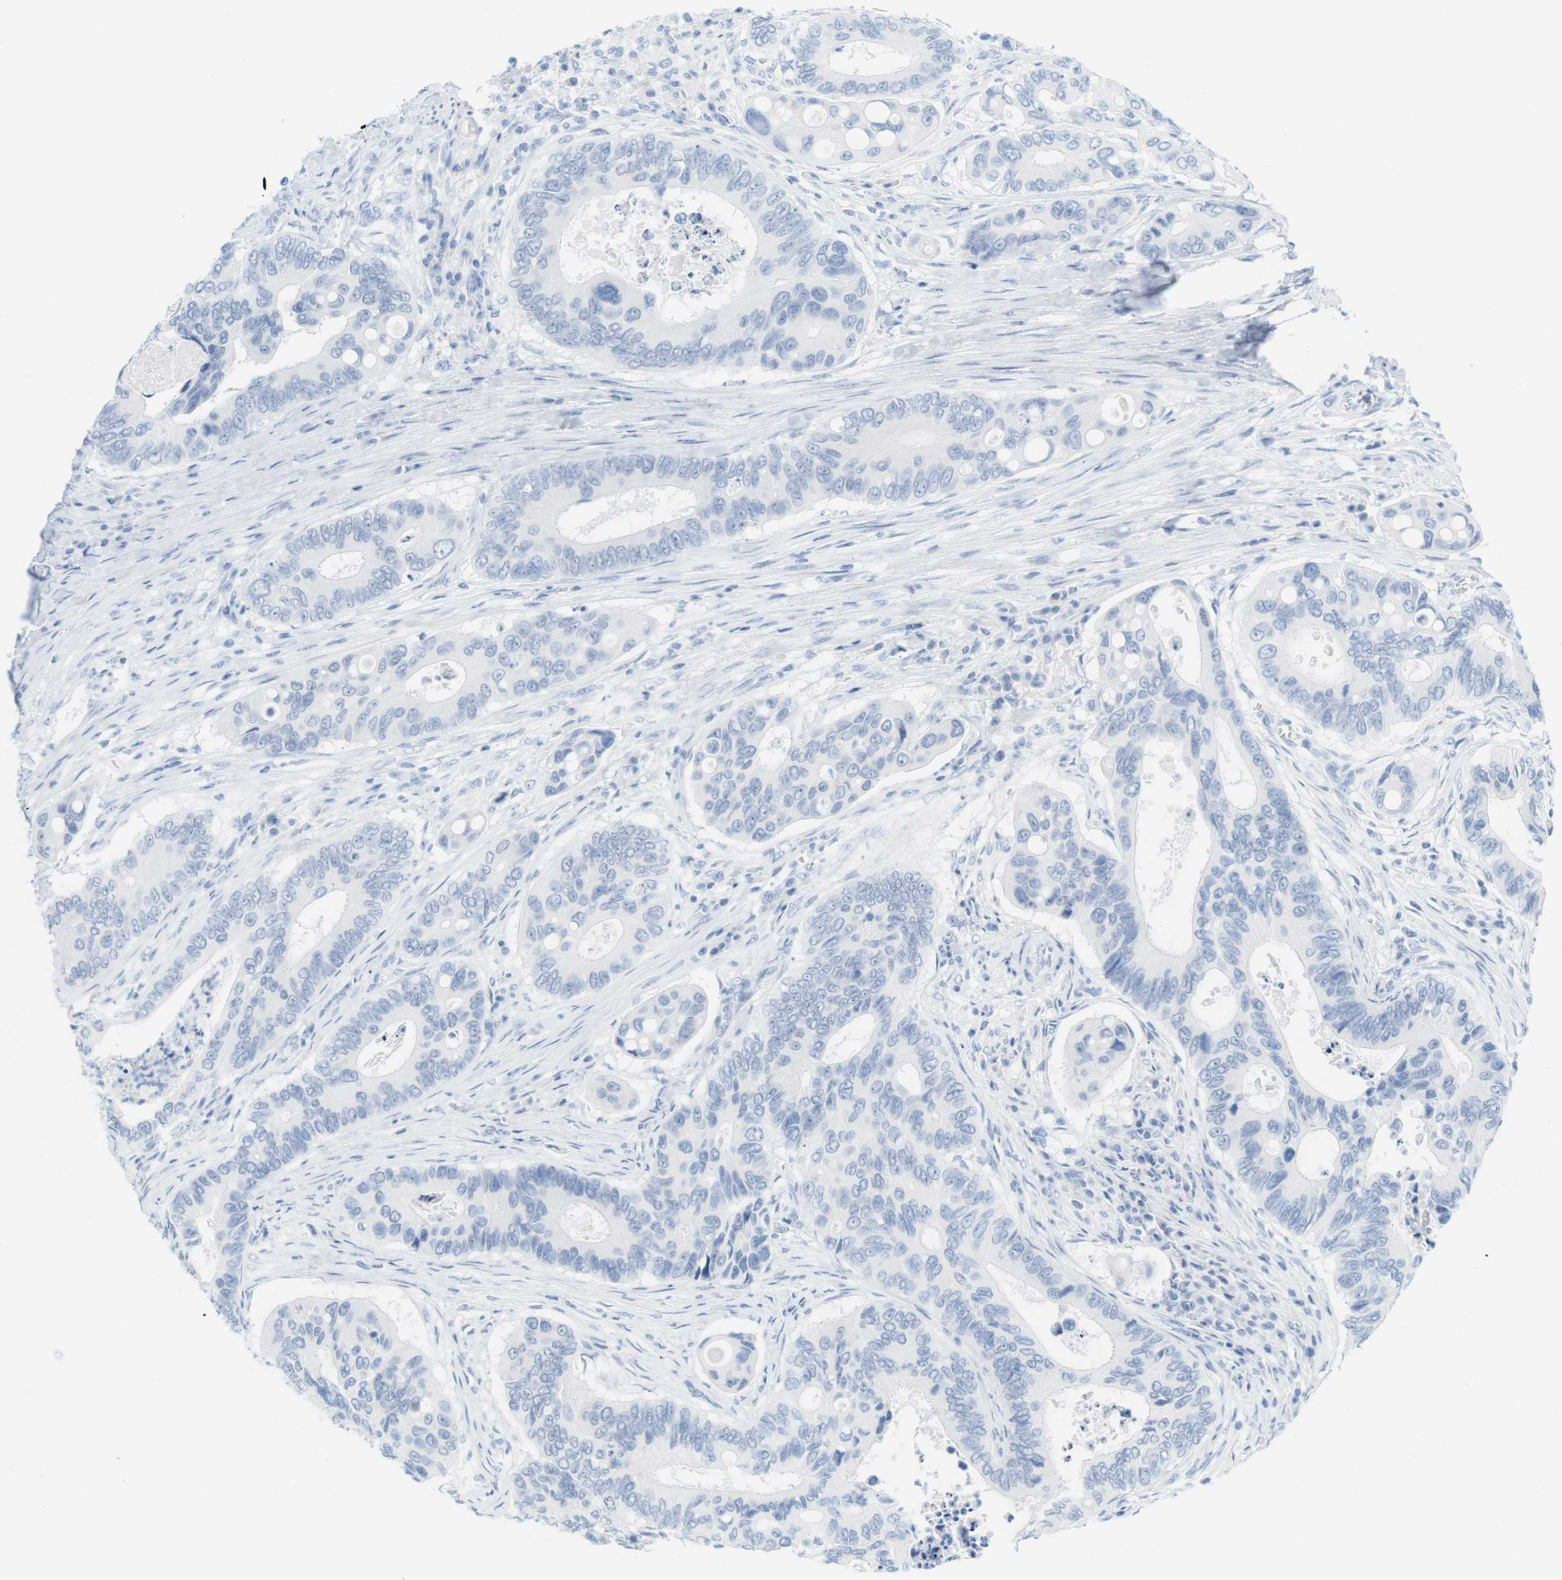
{"staining": {"intensity": "negative", "quantity": "none", "location": "none"}, "tissue": "colorectal cancer", "cell_type": "Tumor cells", "image_type": "cancer", "snomed": [{"axis": "morphology", "description": "Inflammation, NOS"}, {"axis": "morphology", "description": "Adenocarcinoma, NOS"}, {"axis": "topography", "description": "Colon"}], "caption": "An IHC image of colorectal cancer is shown. There is no staining in tumor cells of colorectal cancer.", "gene": "TNNT2", "patient": {"sex": "male", "age": 72}}